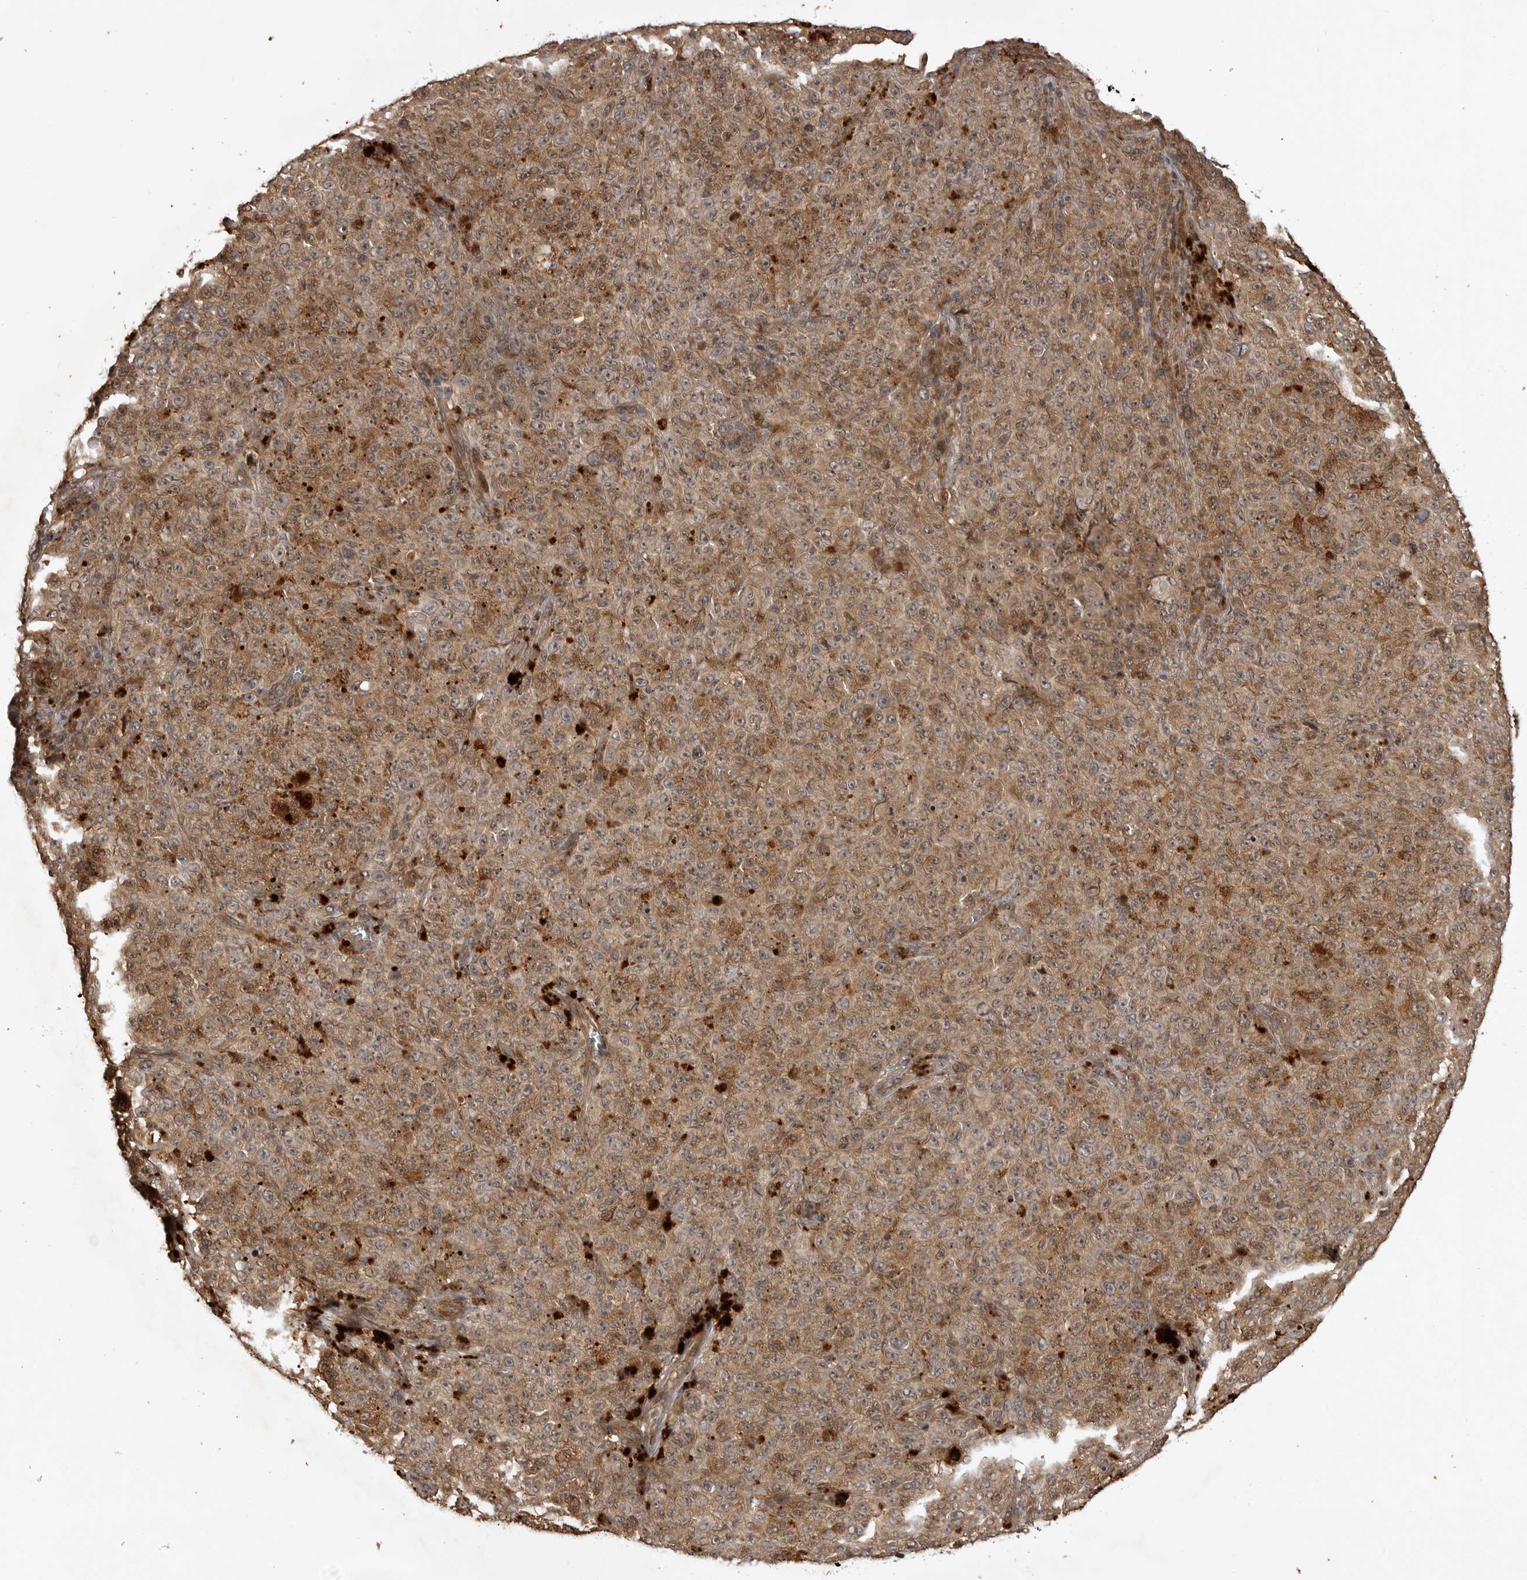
{"staining": {"intensity": "weak", "quantity": ">75%", "location": "cytoplasmic/membranous,nuclear"}, "tissue": "melanoma", "cell_type": "Tumor cells", "image_type": "cancer", "snomed": [{"axis": "morphology", "description": "Malignant melanoma, NOS"}, {"axis": "topography", "description": "Skin"}], "caption": "A brown stain shows weak cytoplasmic/membranous and nuclear expression of a protein in human malignant melanoma tumor cells.", "gene": "AKAP7", "patient": {"sex": "female", "age": 82}}